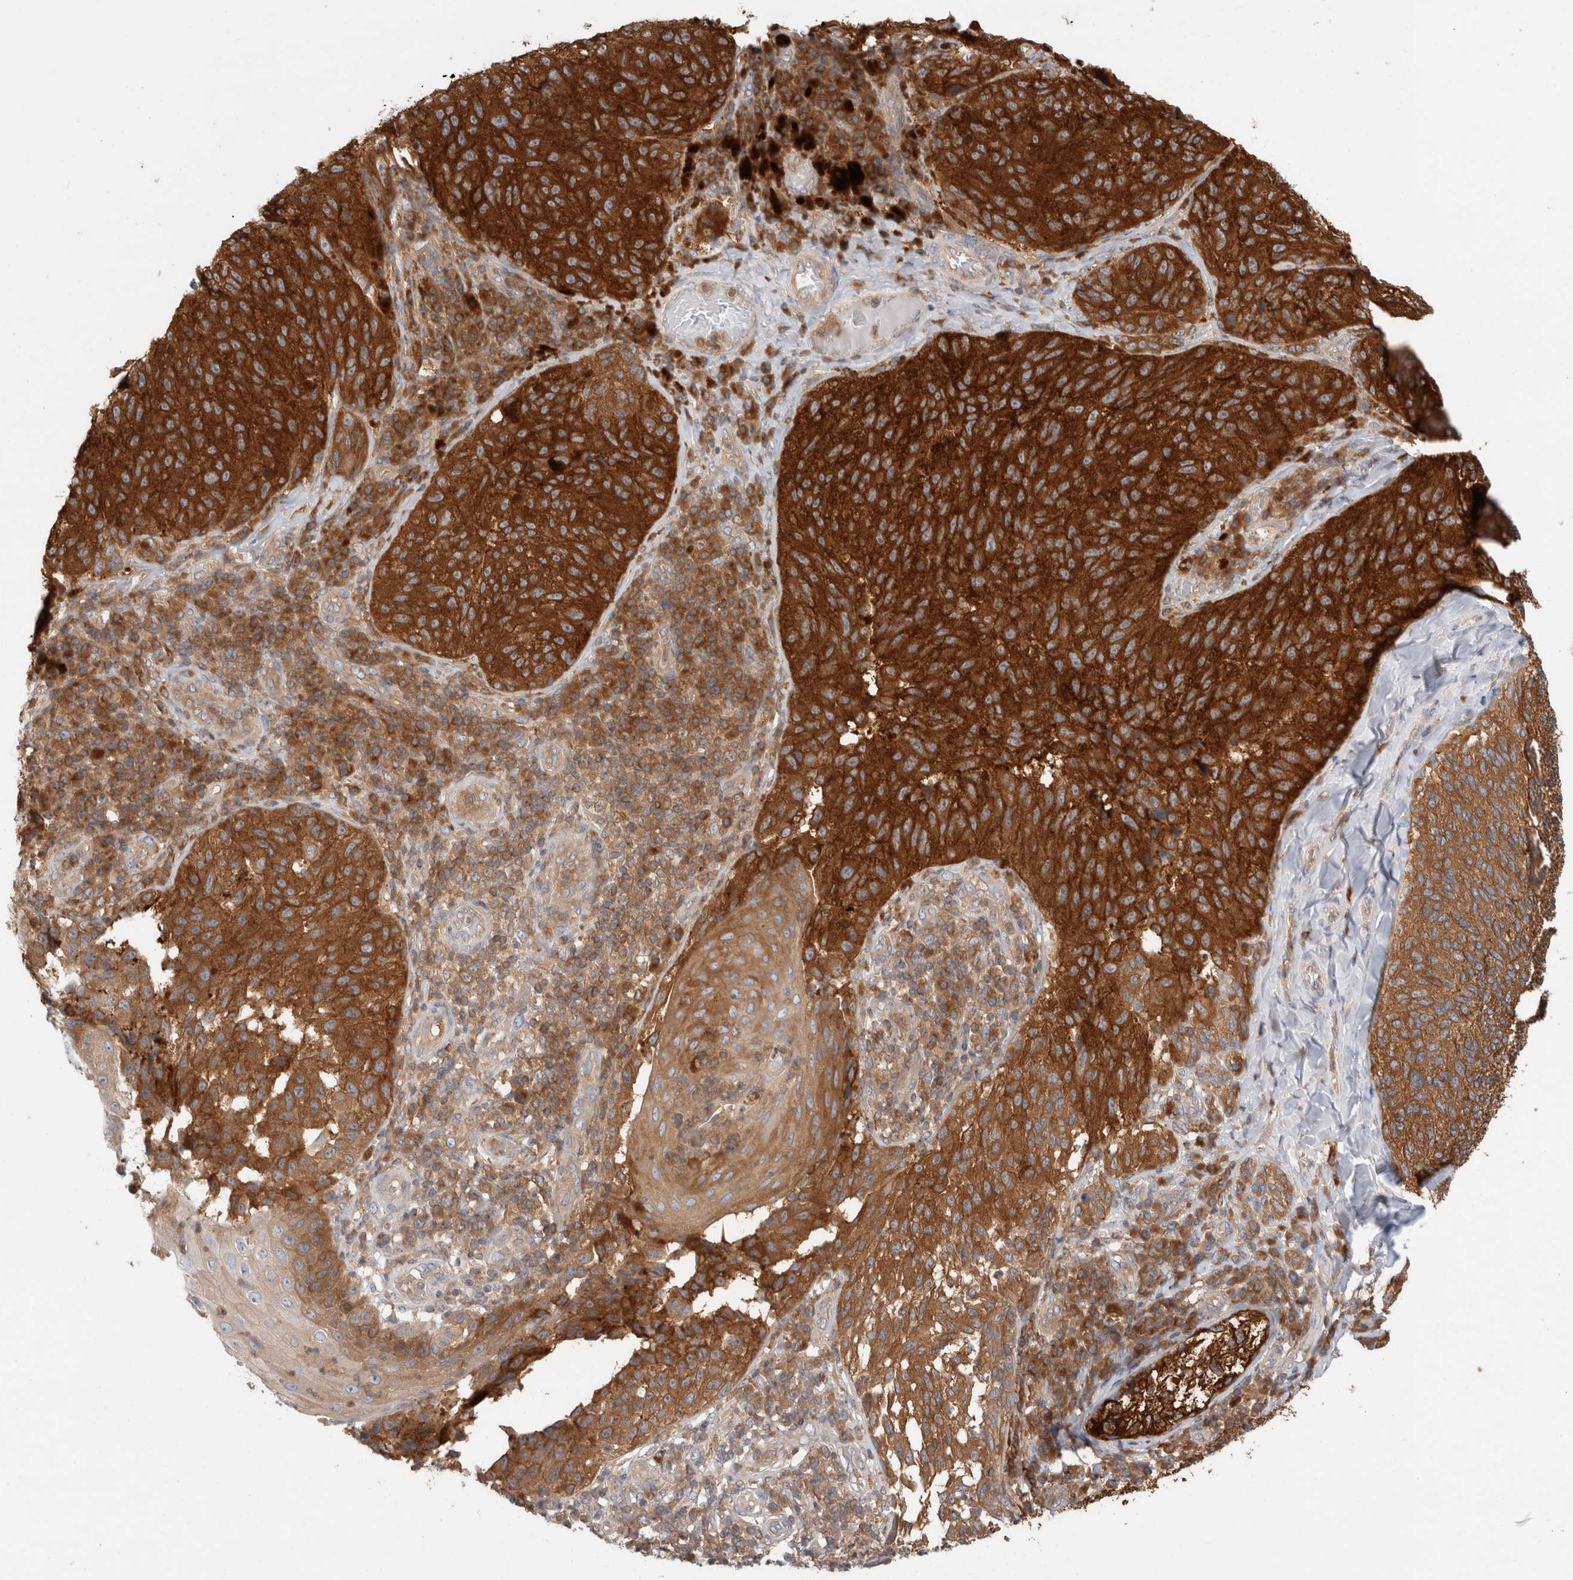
{"staining": {"intensity": "strong", "quantity": ">75%", "location": "cytoplasmic/membranous"}, "tissue": "melanoma", "cell_type": "Tumor cells", "image_type": "cancer", "snomed": [{"axis": "morphology", "description": "Malignant melanoma, NOS"}, {"axis": "topography", "description": "Skin"}], "caption": "An IHC image of tumor tissue is shown. Protein staining in brown highlights strong cytoplasmic/membranous positivity in malignant melanoma within tumor cells. The staining is performed using DAB (3,3'-diaminobenzidine) brown chromogen to label protein expression. The nuclei are counter-stained blue using hematoxylin.", "gene": "KLHL14", "patient": {"sex": "female", "age": 73}}